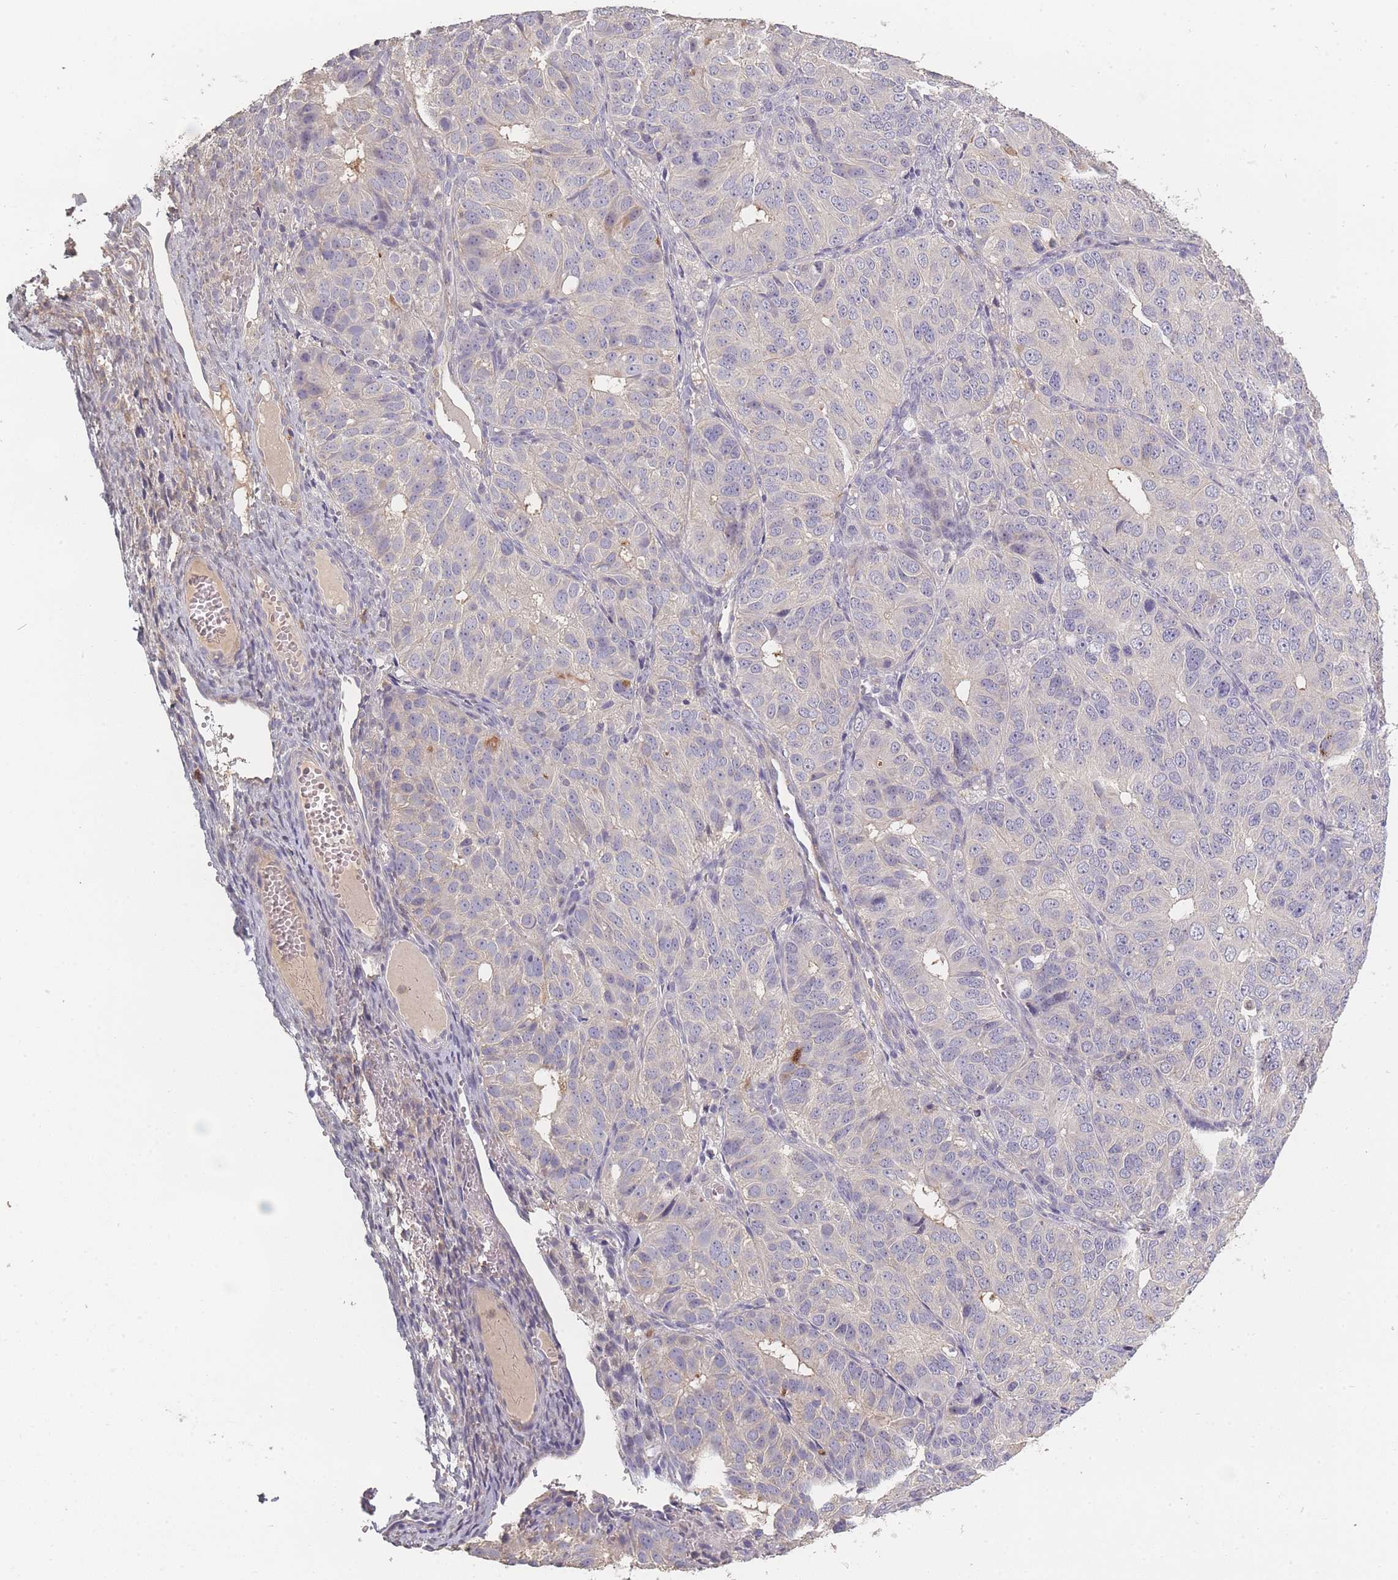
{"staining": {"intensity": "negative", "quantity": "none", "location": "none"}, "tissue": "ovarian cancer", "cell_type": "Tumor cells", "image_type": "cancer", "snomed": [{"axis": "morphology", "description": "Carcinoma, endometroid"}, {"axis": "topography", "description": "Ovary"}], "caption": "This is an IHC image of human ovarian cancer. There is no staining in tumor cells.", "gene": "BST1", "patient": {"sex": "female", "age": 51}}